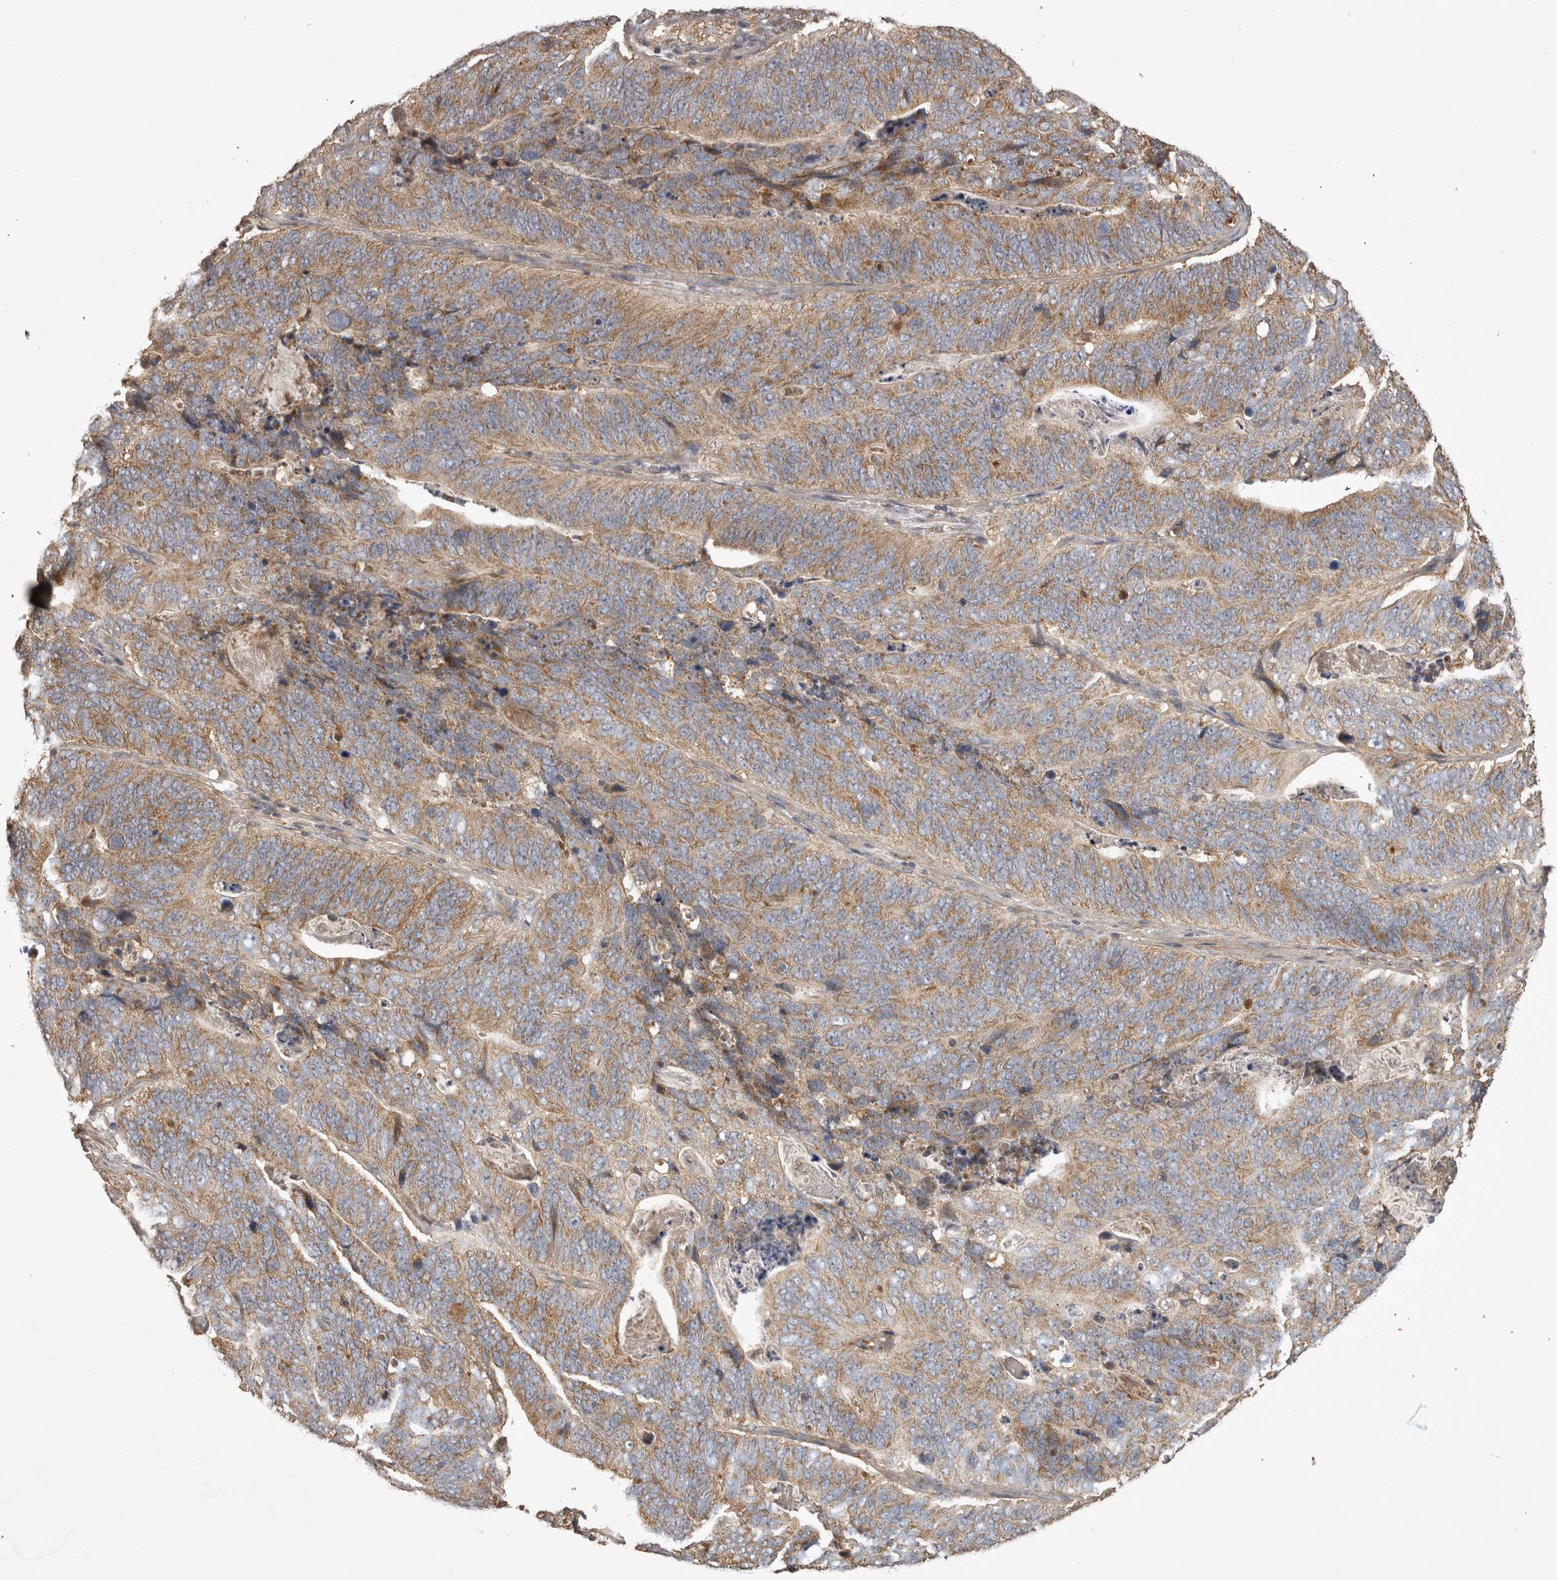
{"staining": {"intensity": "moderate", "quantity": ">75%", "location": "cytoplasmic/membranous"}, "tissue": "stomach cancer", "cell_type": "Tumor cells", "image_type": "cancer", "snomed": [{"axis": "morphology", "description": "Normal tissue, NOS"}, {"axis": "morphology", "description": "Adenocarcinoma, NOS"}, {"axis": "topography", "description": "Stomach"}], "caption": "IHC staining of stomach cancer (adenocarcinoma), which reveals medium levels of moderate cytoplasmic/membranous positivity in approximately >75% of tumor cells indicating moderate cytoplasmic/membranous protein positivity. The staining was performed using DAB (brown) for protein detection and nuclei were counterstained in hematoxylin (blue).", "gene": "TRMT61B", "patient": {"sex": "female", "age": 89}}